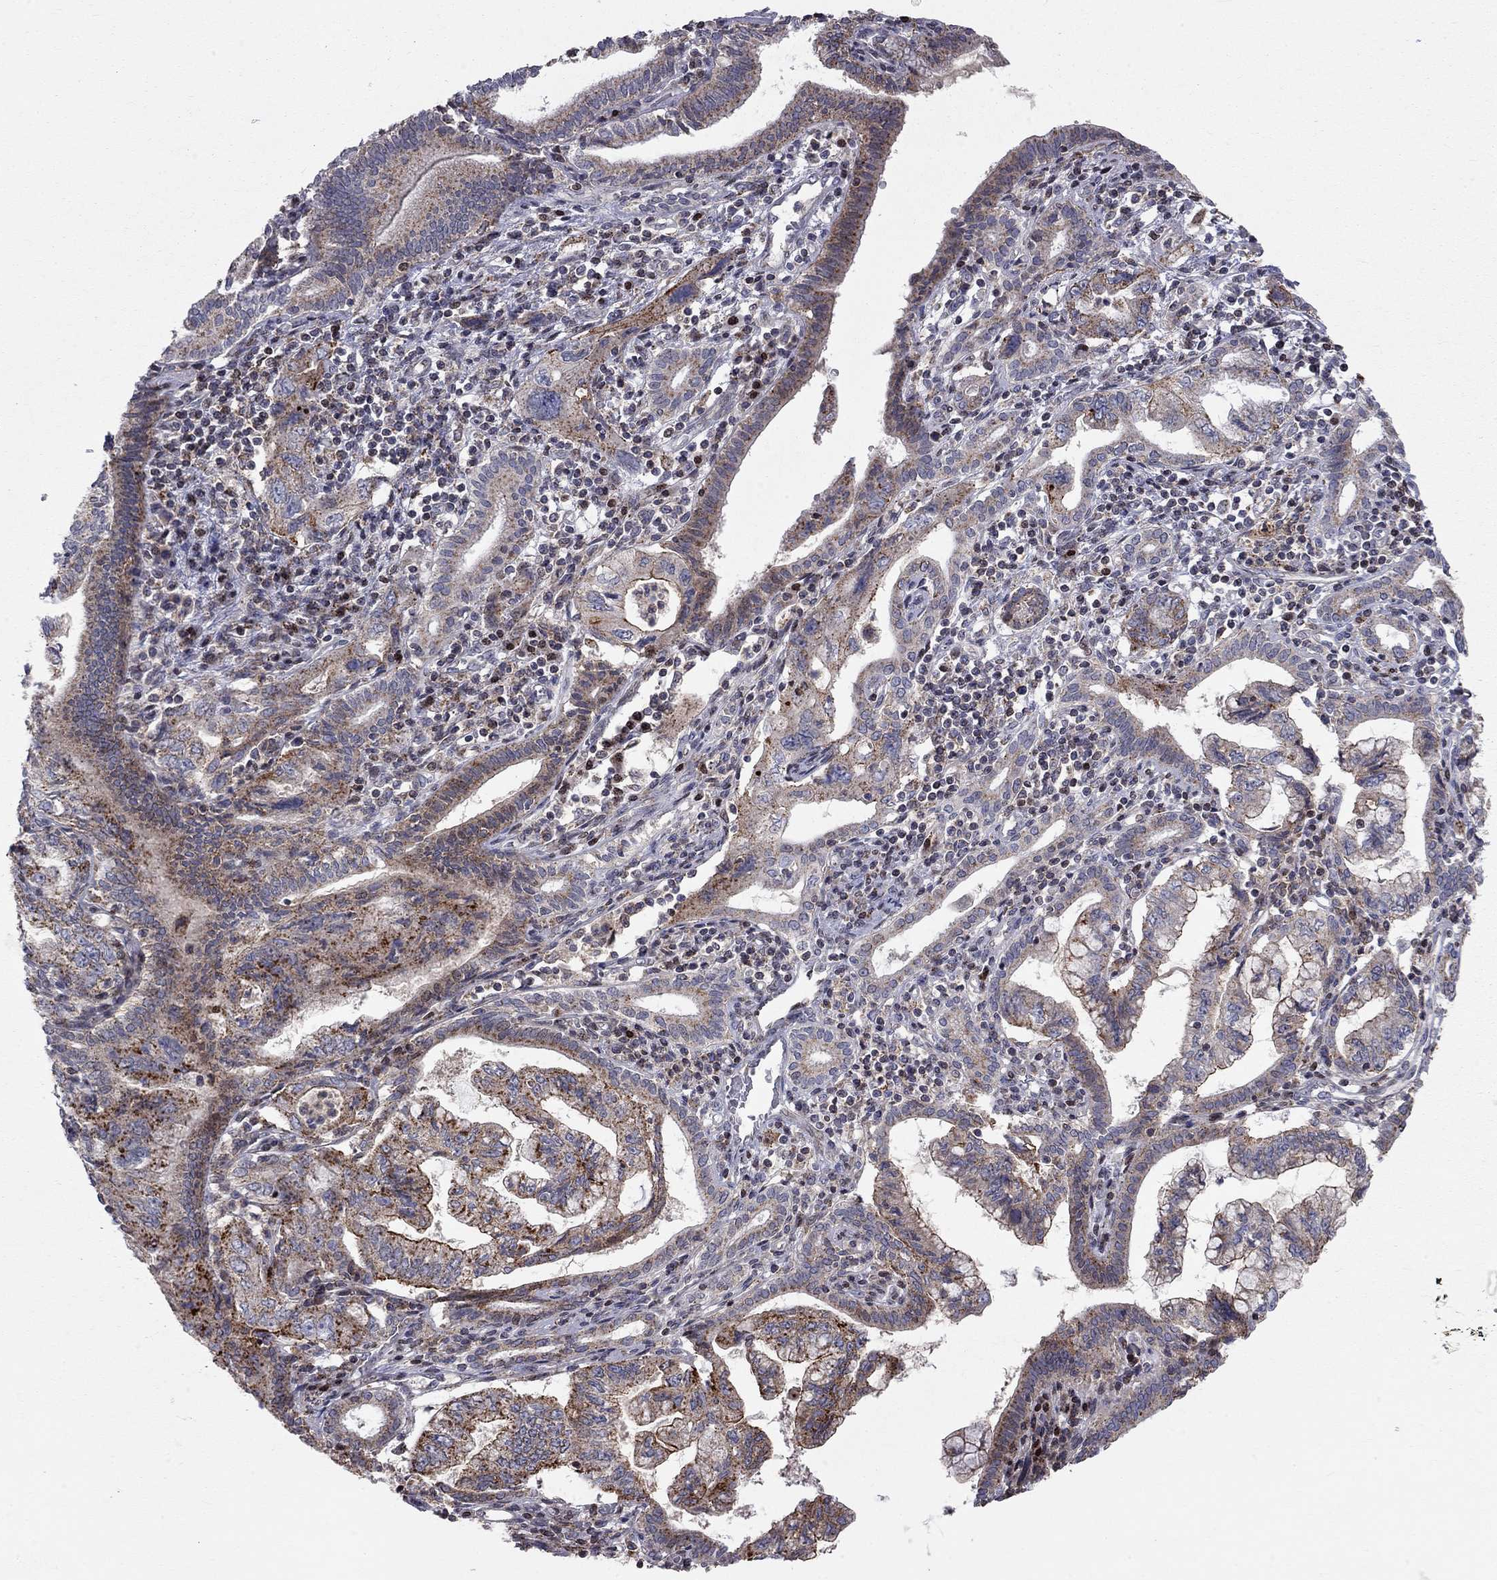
{"staining": {"intensity": "strong", "quantity": "25%-75%", "location": "cytoplasmic/membranous"}, "tissue": "pancreatic cancer", "cell_type": "Tumor cells", "image_type": "cancer", "snomed": [{"axis": "morphology", "description": "Adenocarcinoma, NOS"}, {"axis": "topography", "description": "Pancreas"}], "caption": "Tumor cells demonstrate high levels of strong cytoplasmic/membranous staining in about 25%-75% of cells in human pancreatic cancer (adenocarcinoma).", "gene": "ERN2", "patient": {"sex": "female", "age": 73}}